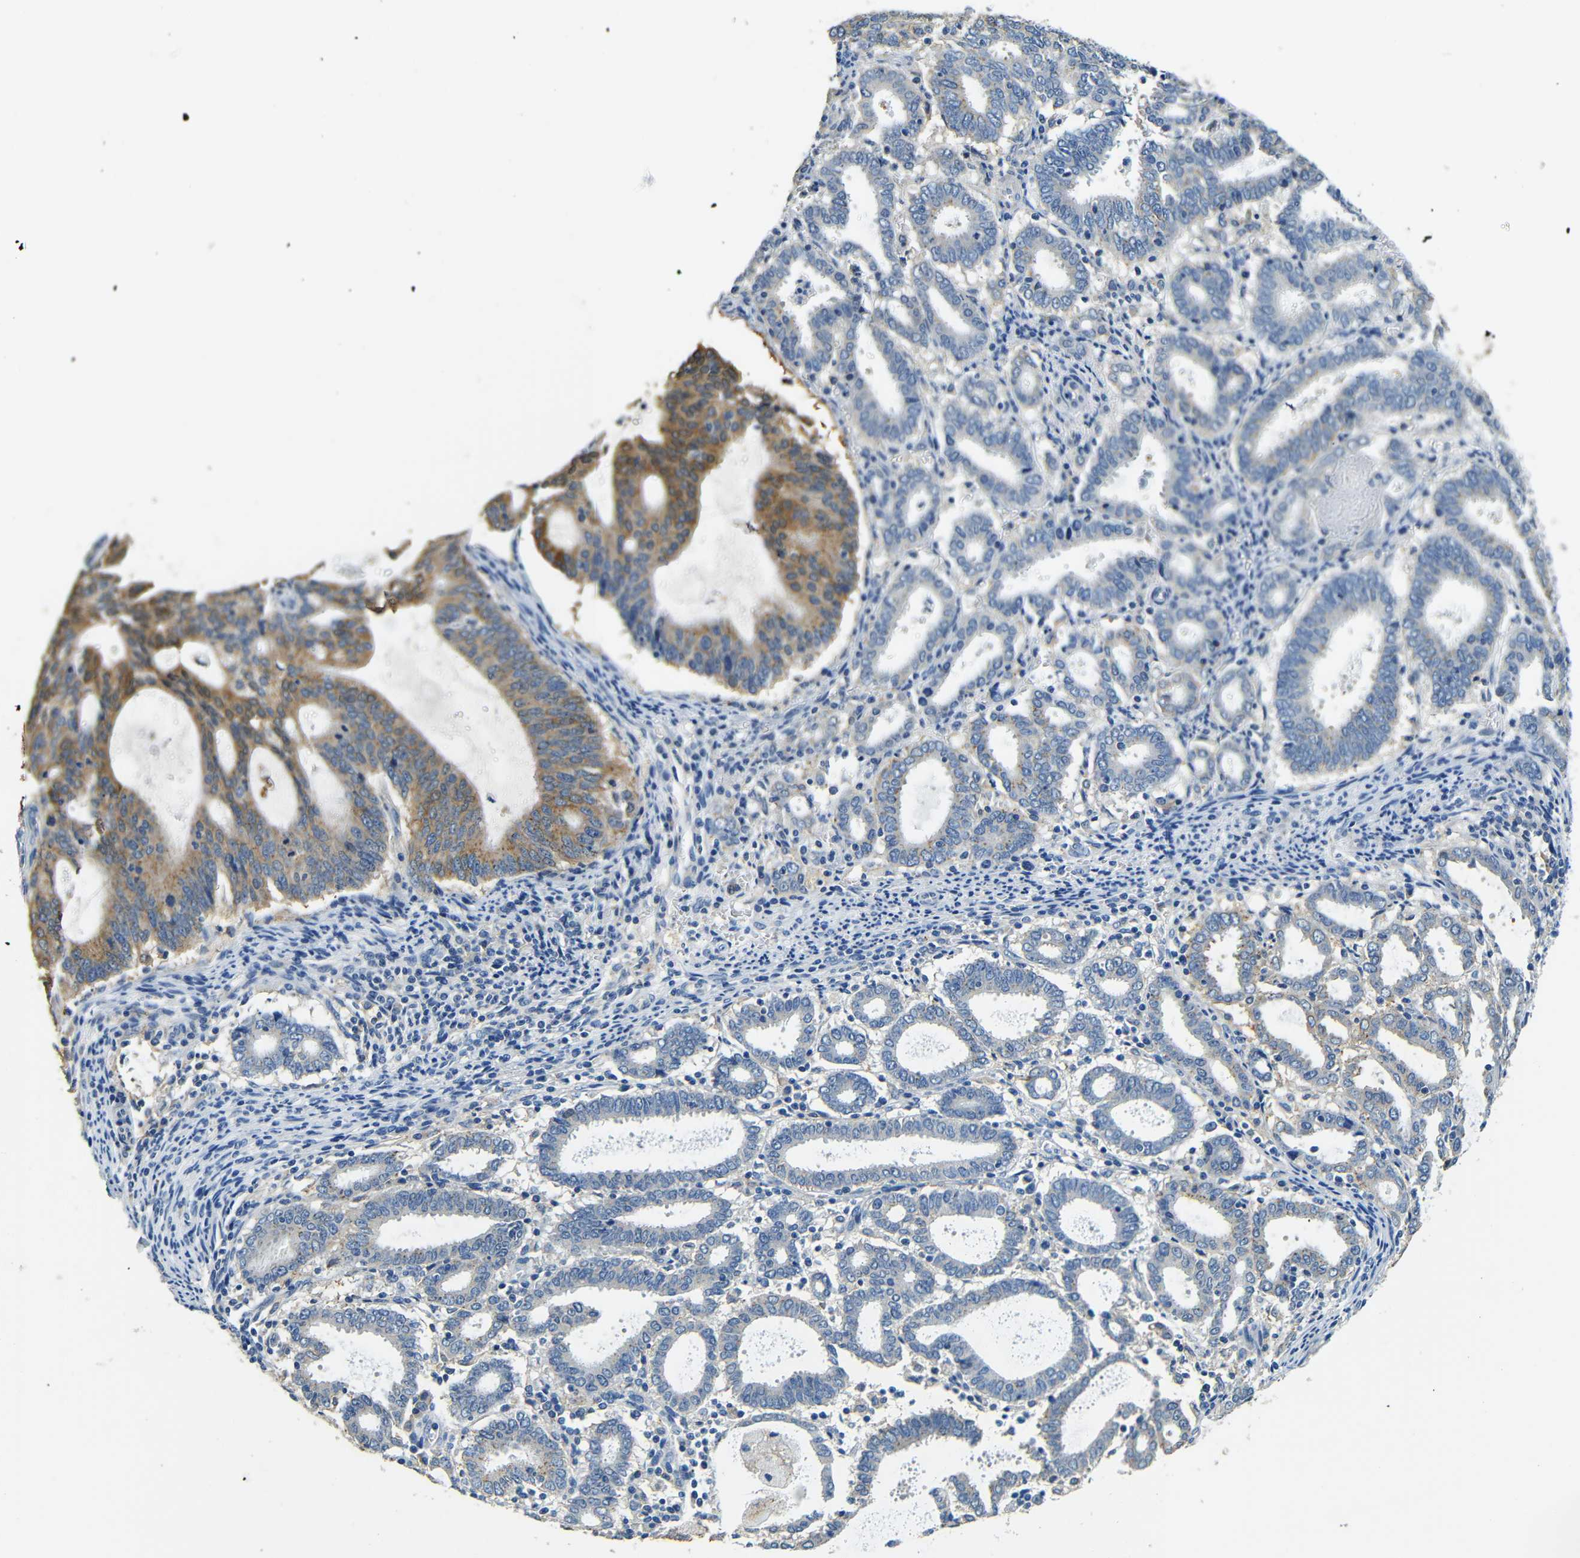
{"staining": {"intensity": "moderate", "quantity": "<25%", "location": "cytoplasmic/membranous"}, "tissue": "endometrial cancer", "cell_type": "Tumor cells", "image_type": "cancer", "snomed": [{"axis": "morphology", "description": "Adenocarcinoma, NOS"}, {"axis": "topography", "description": "Uterus"}], "caption": "Adenocarcinoma (endometrial) was stained to show a protein in brown. There is low levels of moderate cytoplasmic/membranous expression in approximately <25% of tumor cells. The staining was performed using DAB, with brown indicating positive protein expression. Nuclei are stained blue with hematoxylin.", "gene": "FMO5", "patient": {"sex": "female", "age": 83}}